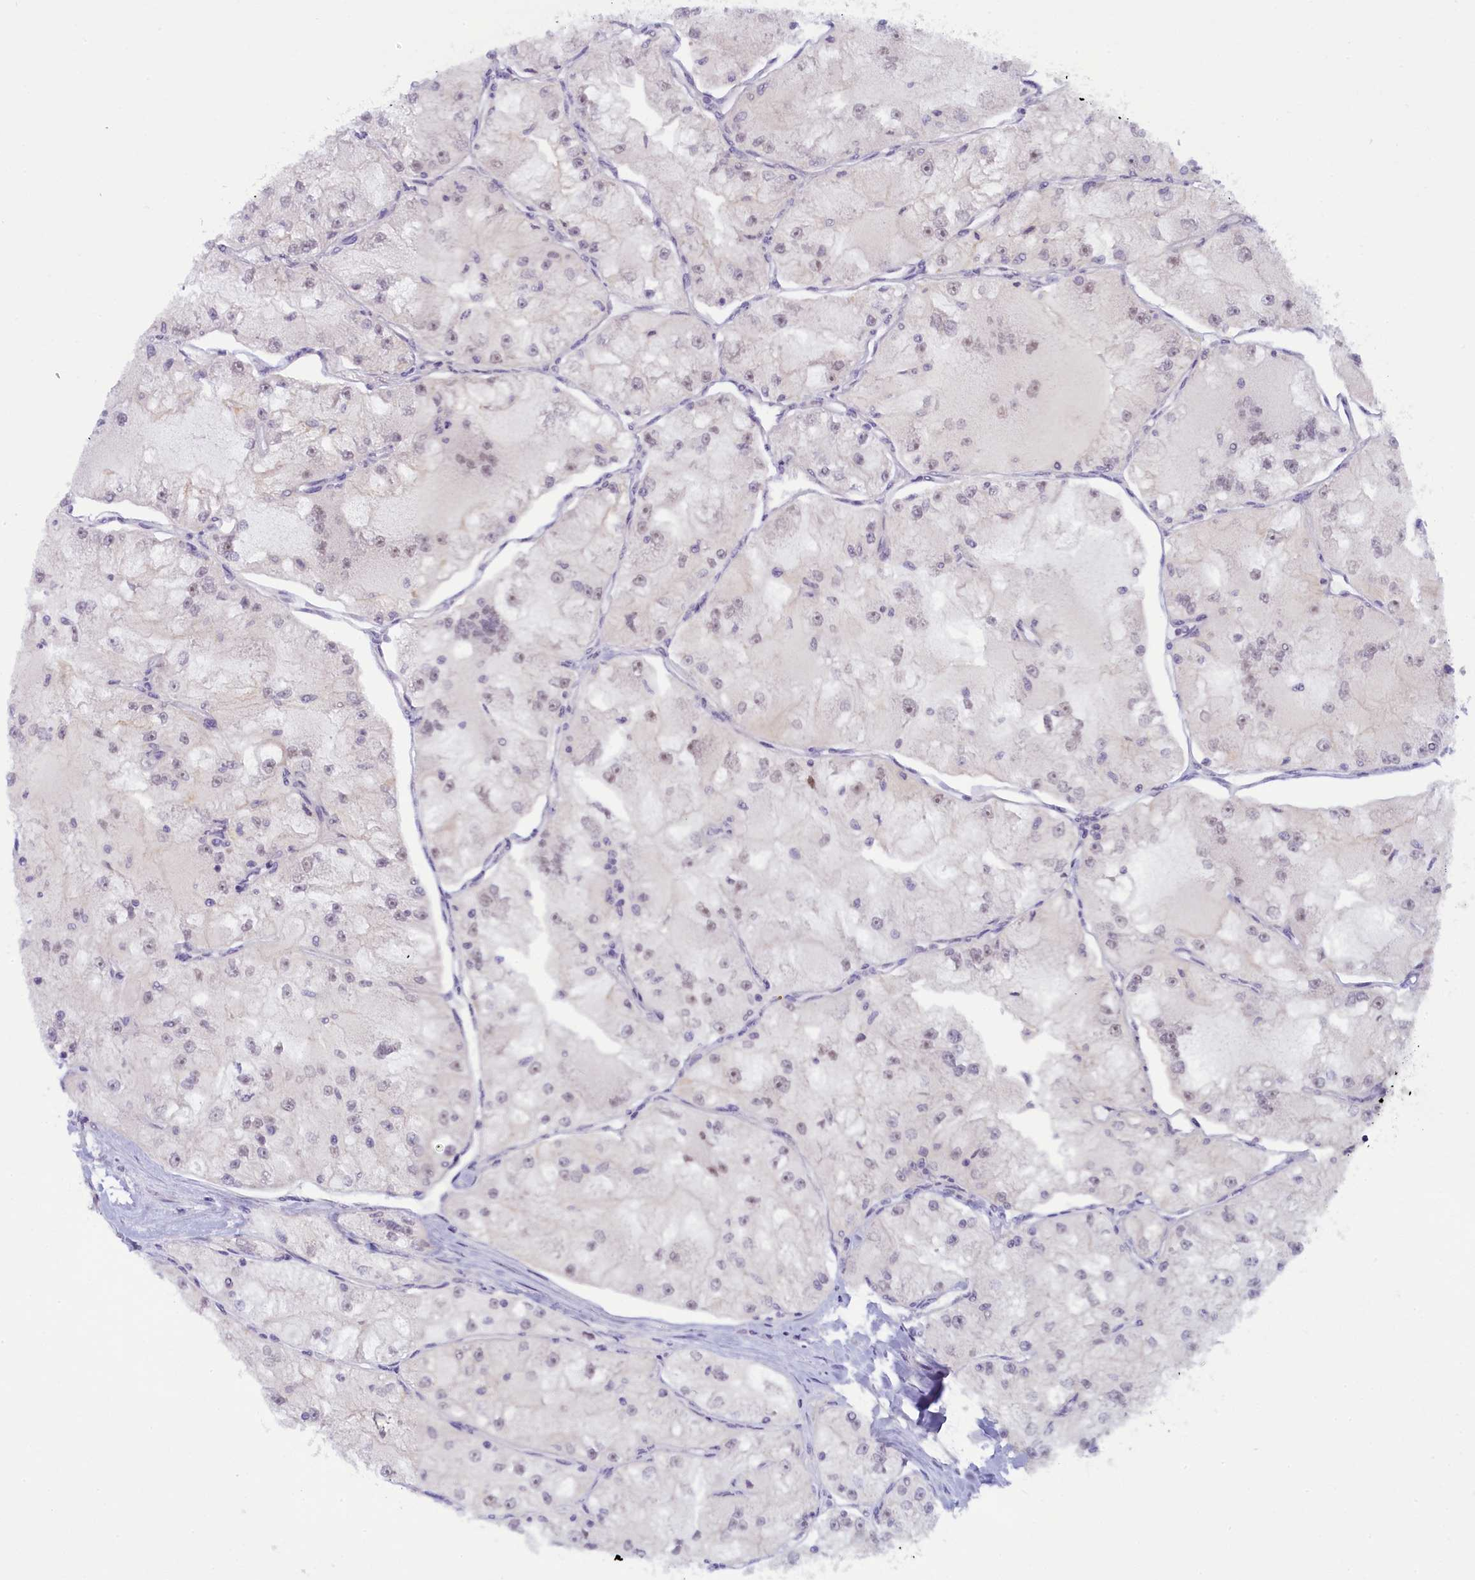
{"staining": {"intensity": "weak", "quantity": "25%-75%", "location": "nuclear"}, "tissue": "renal cancer", "cell_type": "Tumor cells", "image_type": "cancer", "snomed": [{"axis": "morphology", "description": "Adenocarcinoma, NOS"}, {"axis": "topography", "description": "Kidney"}], "caption": "Immunohistochemical staining of human renal cancer displays low levels of weak nuclear staining in about 25%-75% of tumor cells.", "gene": "CRAMP1", "patient": {"sex": "female", "age": 72}}